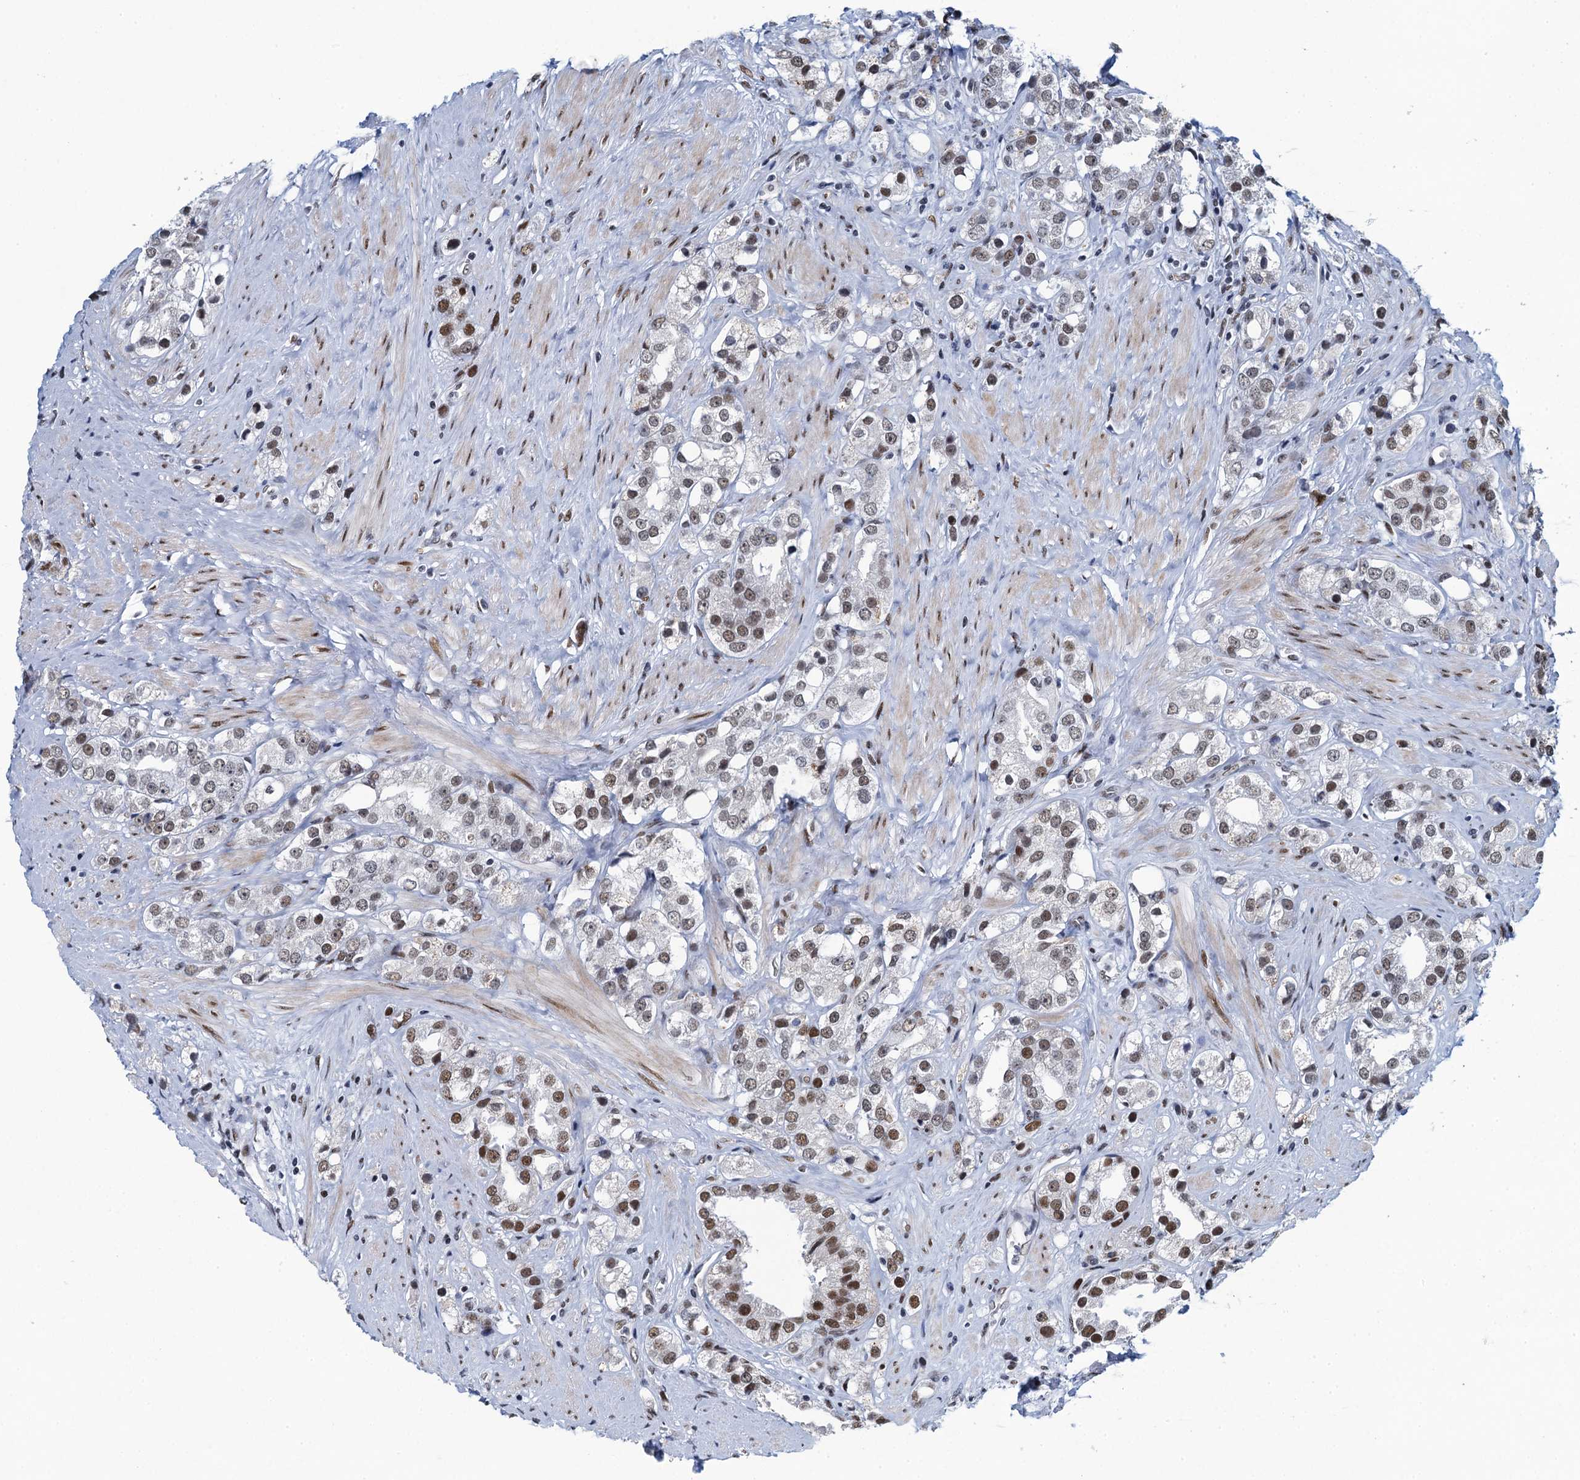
{"staining": {"intensity": "moderate", "quantity": ">75%", "location": "nuclear"}, "tissue": "prostate cancer", "cell_type": "Tumor cells", "image_type": "cancer", "snomed": [{"axis": "morphology", "description": "Adenocarcinoma, NOS"}, {"axis": "topography", "description": "Prostate"}], "caption": "Immunohistochemistry micrograph of prostate cancer stained for a protein (brown), which exhibits medium levels of moderate nuclear staining in approximately >75% of tumor cells.", "gene": "HNRNPUL2", "patient": {"sex": "male", "age": 79}}